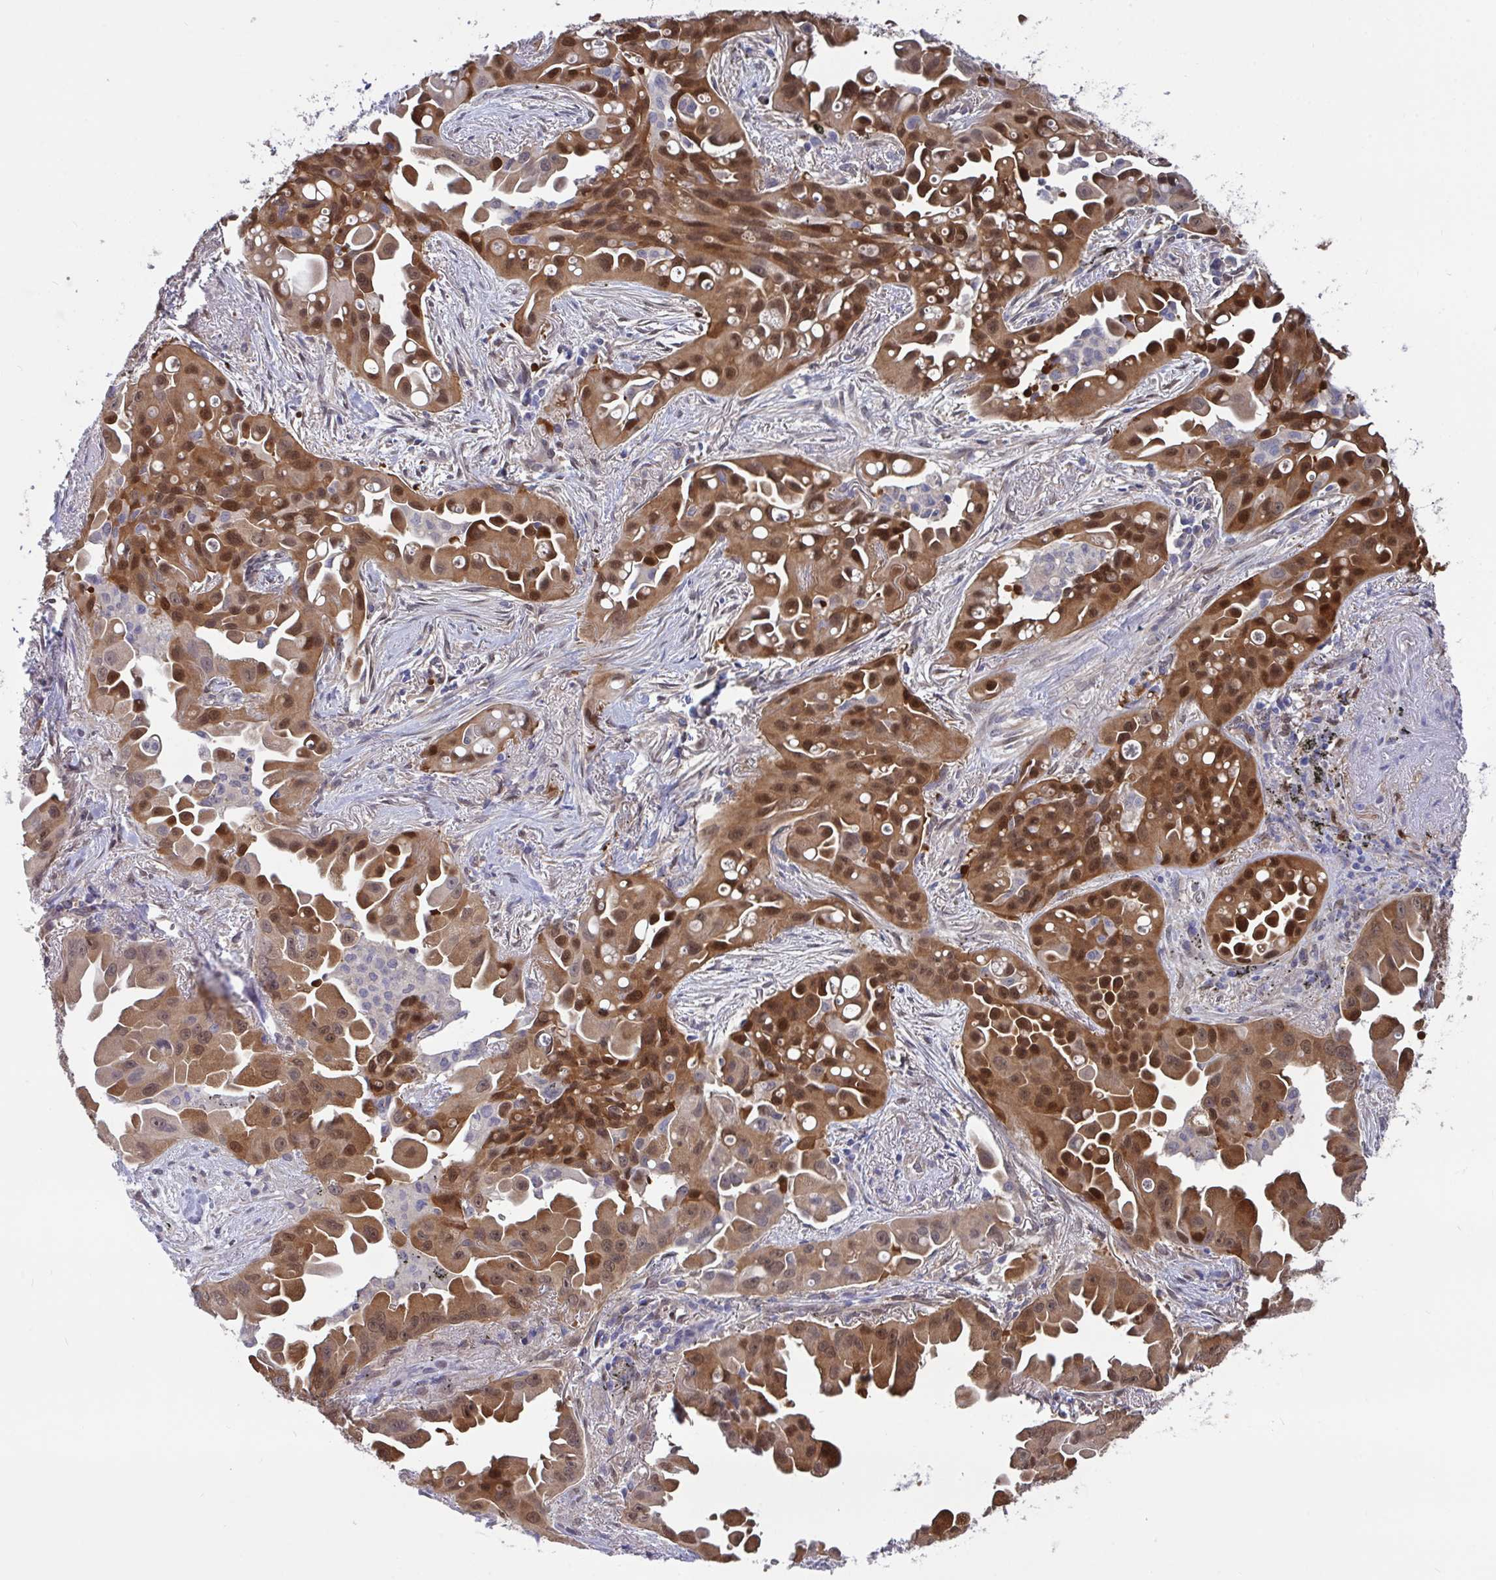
{"staining": {"intensity": "strong", "quantity": ">75%", "location": "cytoplasmic/membranous,nuclear"}, "tissue": "lung cancer", "cell_type": "Tumor cells", "image_type": "cancer", "snomed": [{"axis": "morphology", "description": "Adenocarcinoma, NOS"}, {"axis": "topography", "description": "Lung"}], "caption": "Strong cytoplasmic/membranous and nuclear staining for a protein is present in approximately >75% of tumor cells of lung cancer (adenocarcinoma) using immunohistochemistry.", "gene": "L3HYPDH", "patient": {"sex": "male", "age": 68}}